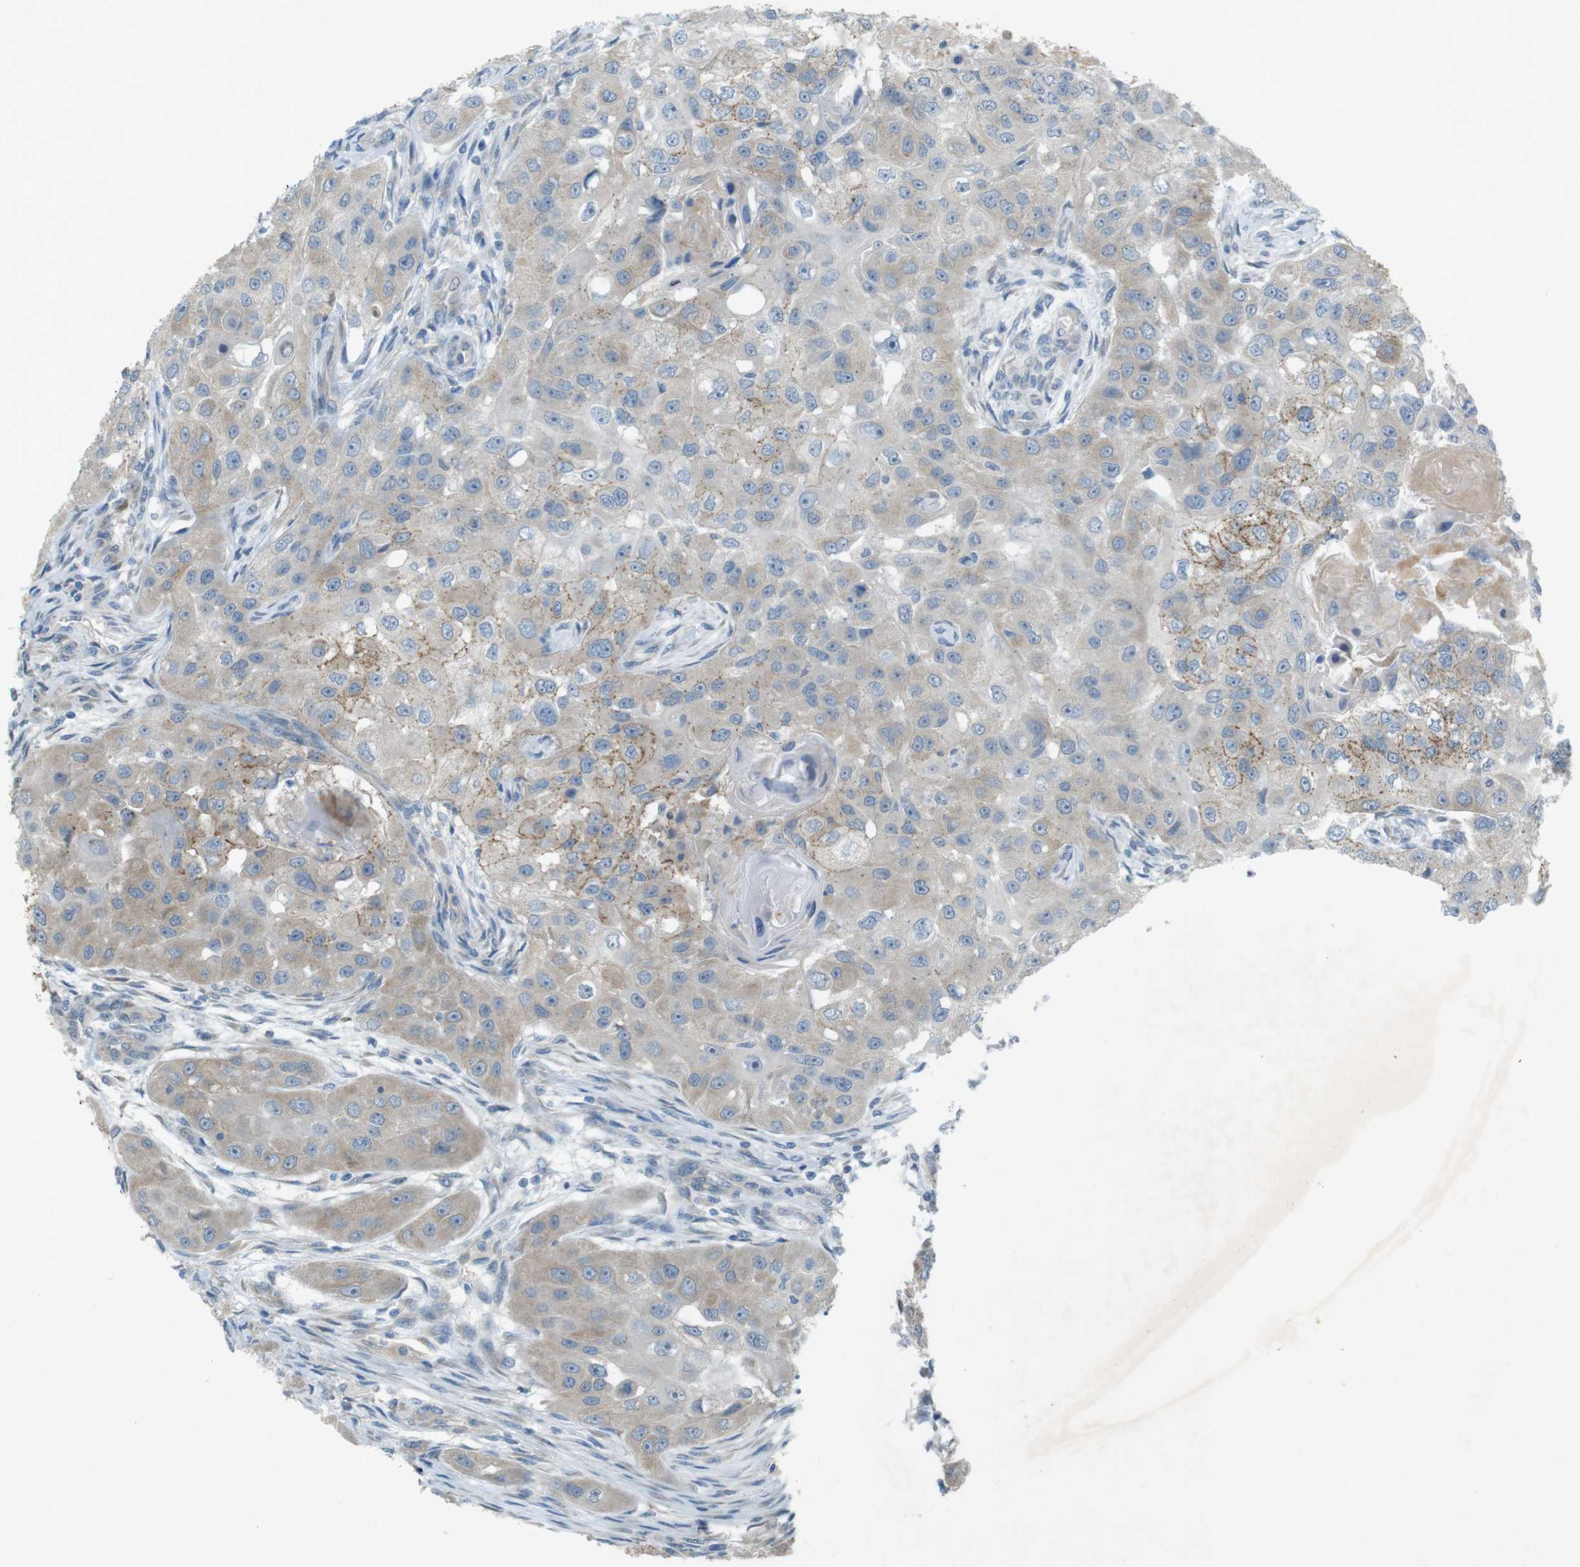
{"staining": {"intensity": "moderate", "quantity": "<25%", "location": "cytoplasmic/membranous"}, "tissue": "head and neck cancer", "cell_type": "Tumor cells", "image_type": "cancer", "snomed": [{"axis": "morphology", "description": "Normal tissue, NOS"}, {"axis": "morphology", "description": "Squamous cell carcinoma, NOS"}, {"axis": "topography", "description": "Skeletal muscle"}, {"axis": "topography", "description": "Head-Neck"}], "caption": "Immunohistochemical staining of squamous cell carcinoma (head and neck) exhibits low levels of moderate cytoplasmic/membranous positivity in approximately <25% of tumor cells. The staining was performed using DAB (3,3'-diaminobenzidine) to visualize the protein expression in brown, while the nuclei were stained in blue with hematoxylin (Magnification: 20x).", "gene": "TMEM41B", "patient": {"sex": "male", "age": 51}}